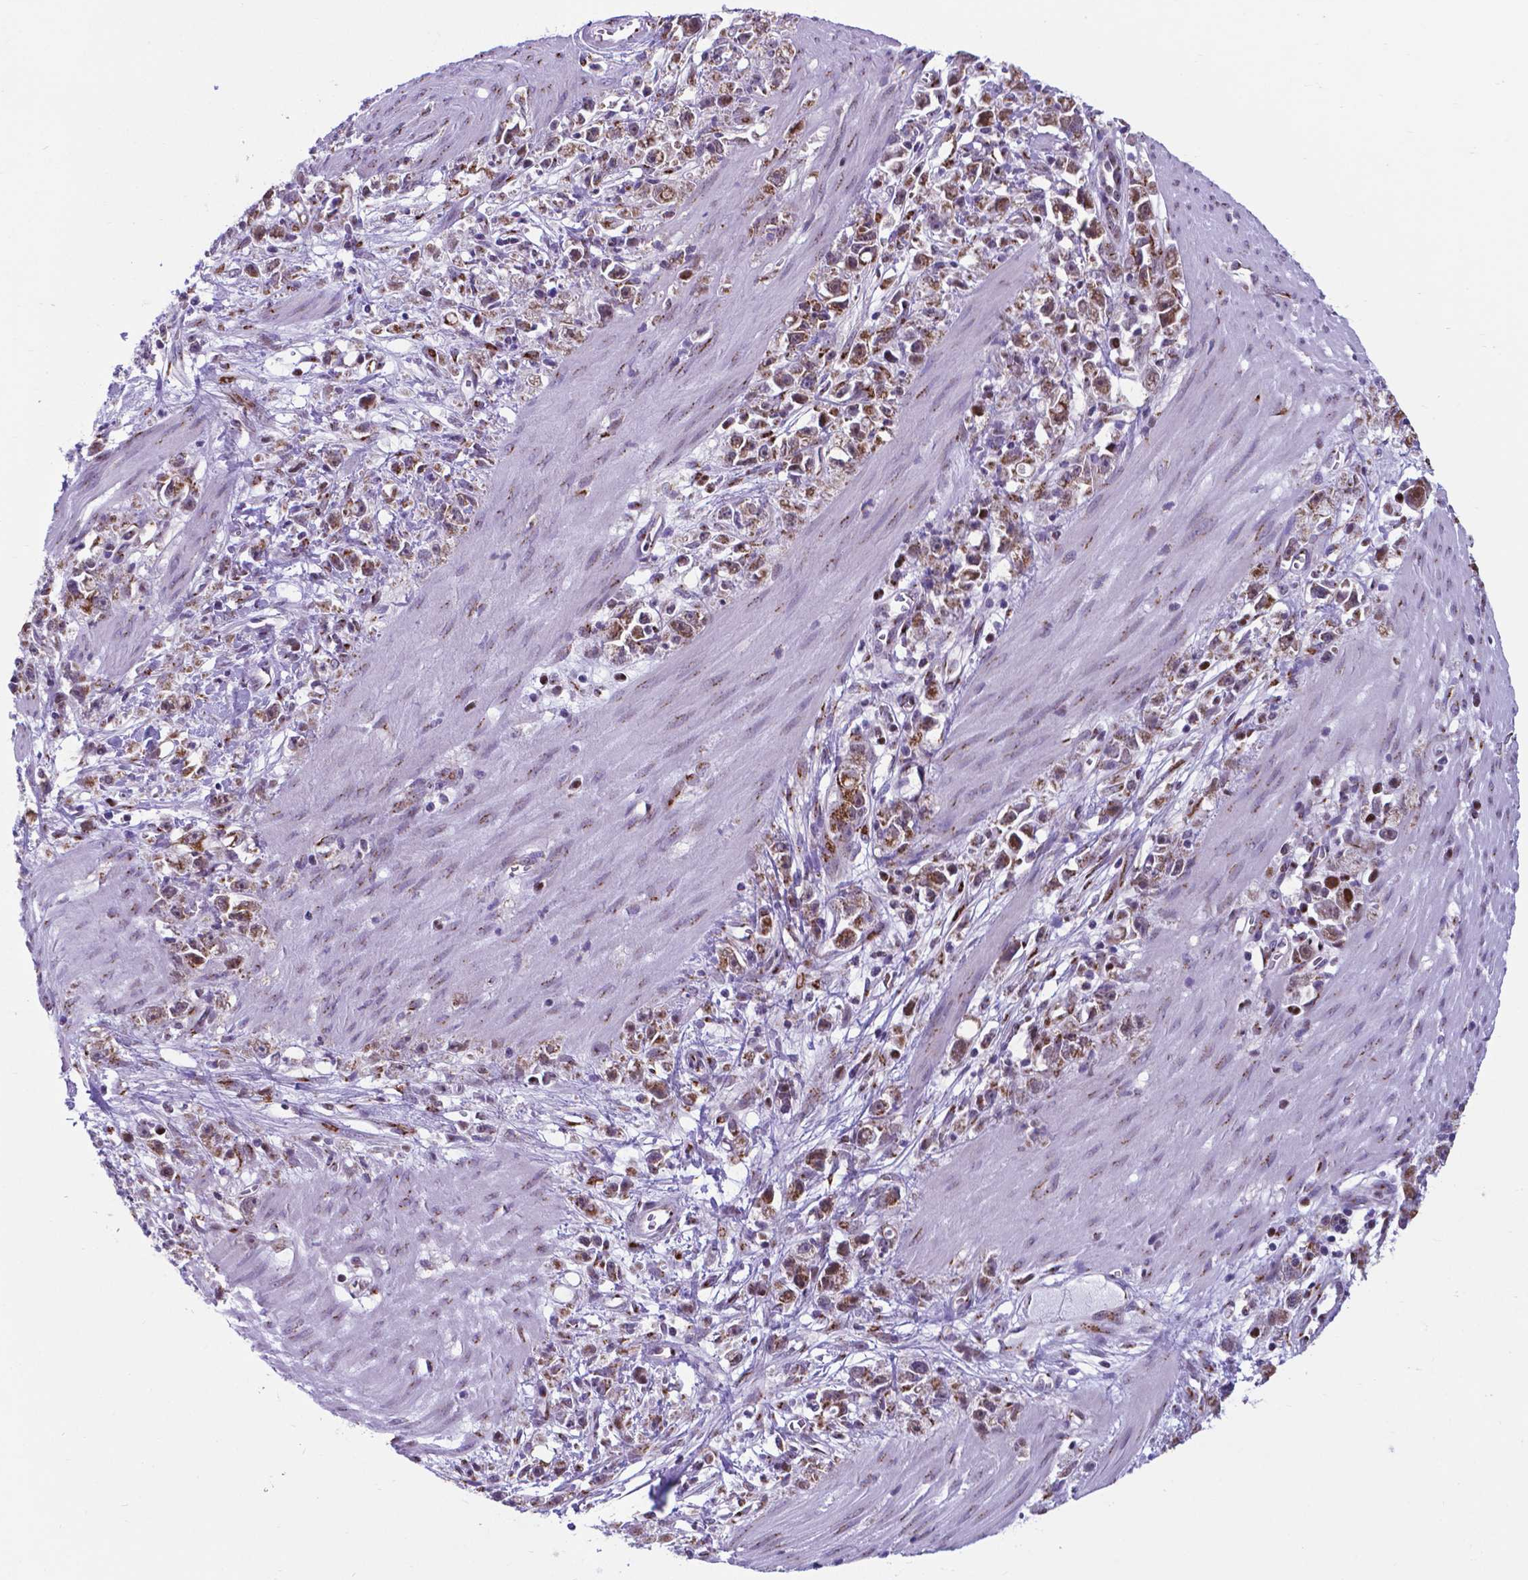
{"staining": {"intensity": "moderate", "quantity": "25%-75%", "location": "cytoplasmic/membranous"}, "tissue": "stomach cancer", "cell_type": "Tumor cells", "image_type": "cancer", "snomed": [{"axis": "morphology", "description": "Adenocarcinoma, NOS"}, {"axis": "topography", "description": "Stomach"}], "caption": "A micrograph of adenocarcinoma (stomach) stained for a protein exhibits moderate cytoplasmic/membranous brown staining in tumor cells. (DAB (3,3'-diaminobenzidine) = brown stain, brightfield microscopy at high magnification).", "gene": "MRPL10", "patient": {"sex": "female", "age": 59}}